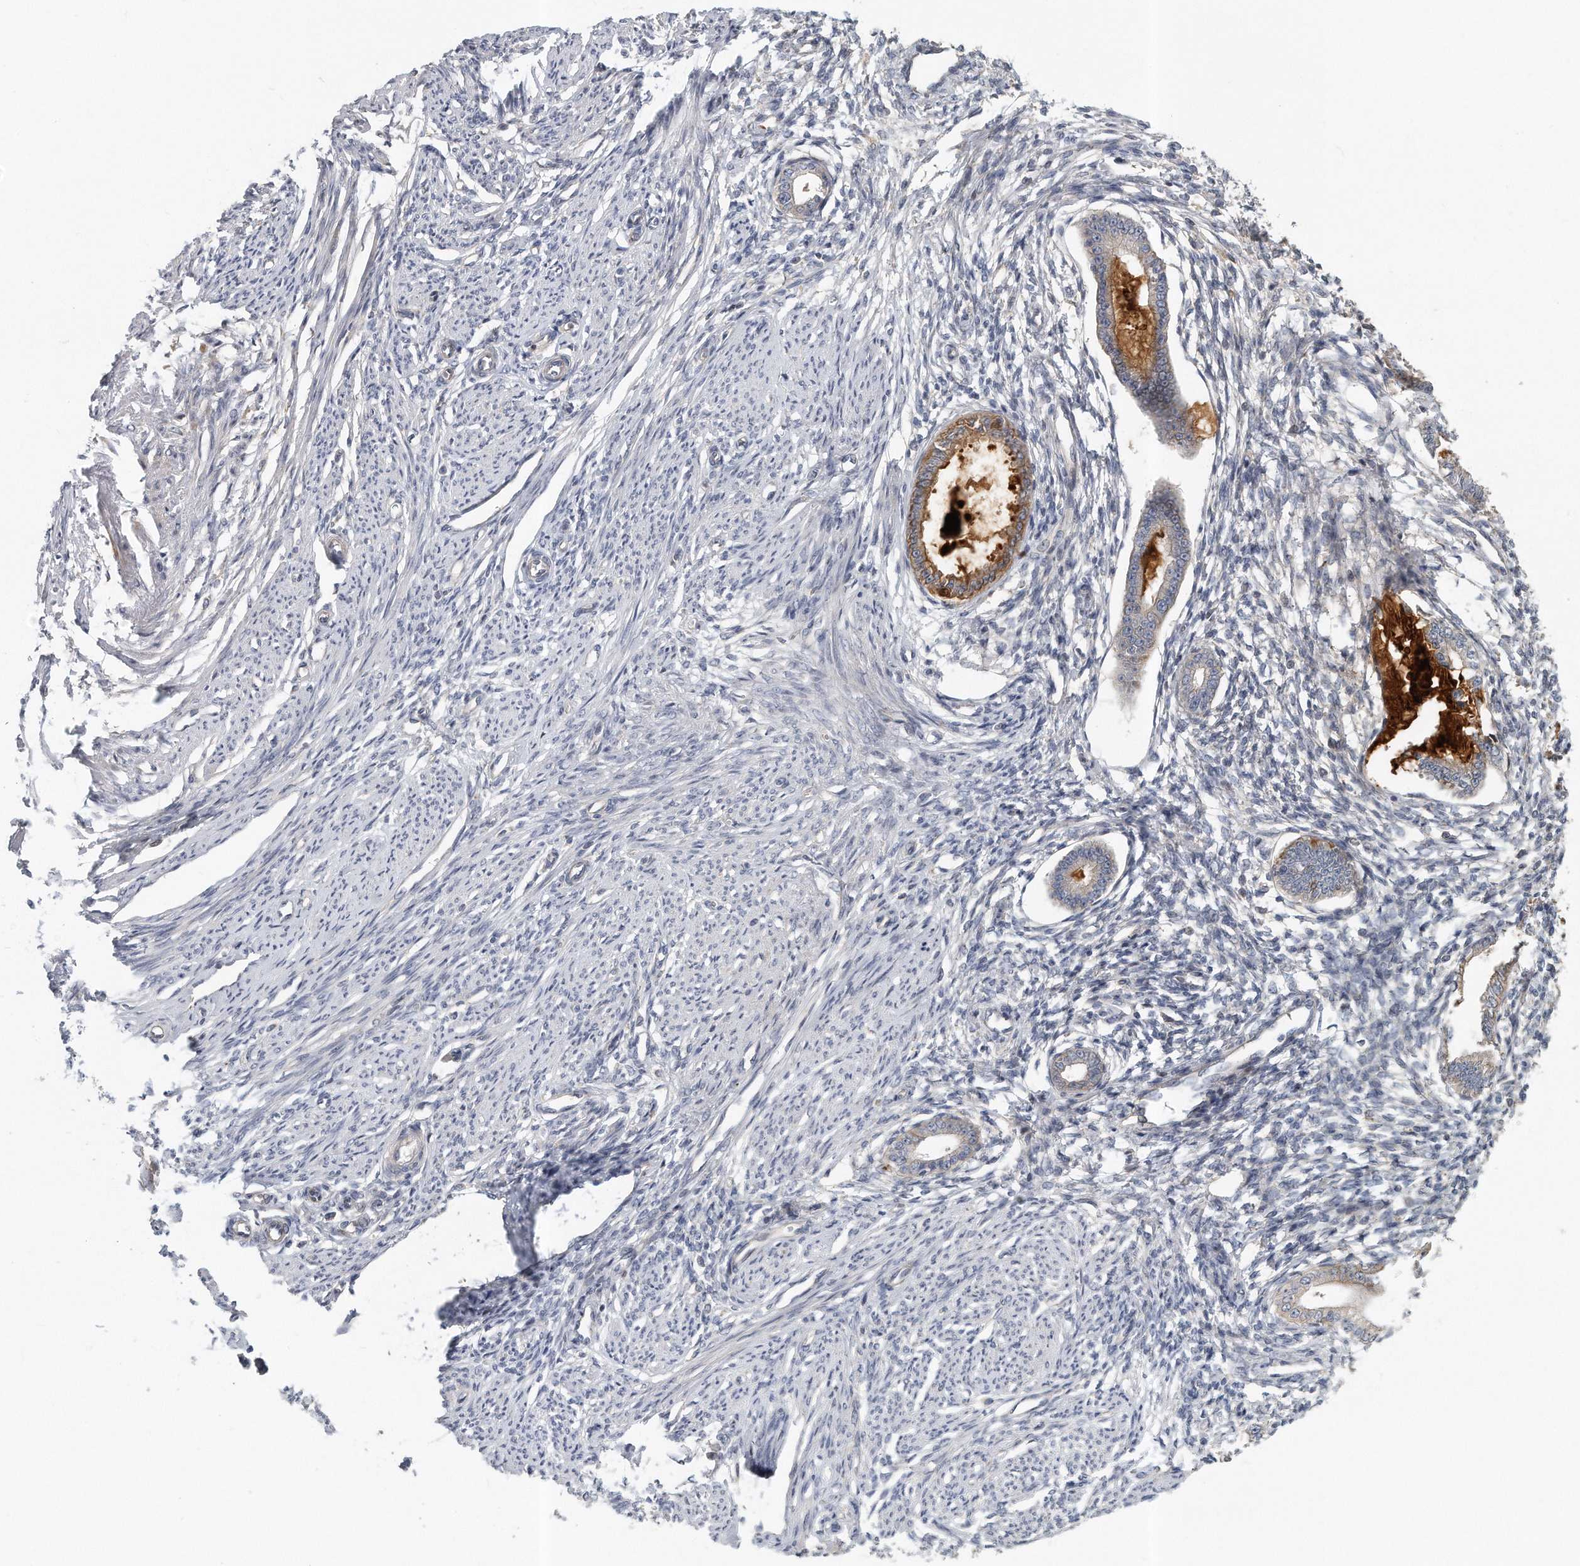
{"staining": {"intensity": "negative", "quantity": "none", "location": "none"}, "tissue": "endometrium", "cell_type": "Cells in endometrial stroma", "image_type": "normal", "snomed": [{"axis": "morphology", "description": "Normal tissue, NOS"}, {"axis": "topography", "description": "Endometrium"}], "caption": "Protein analysis of benign endometrium shows no significant positivity in cells in endometrial stroma.", "gene": "PCDH8", "patient": {"sex": "female", "age": 56}}